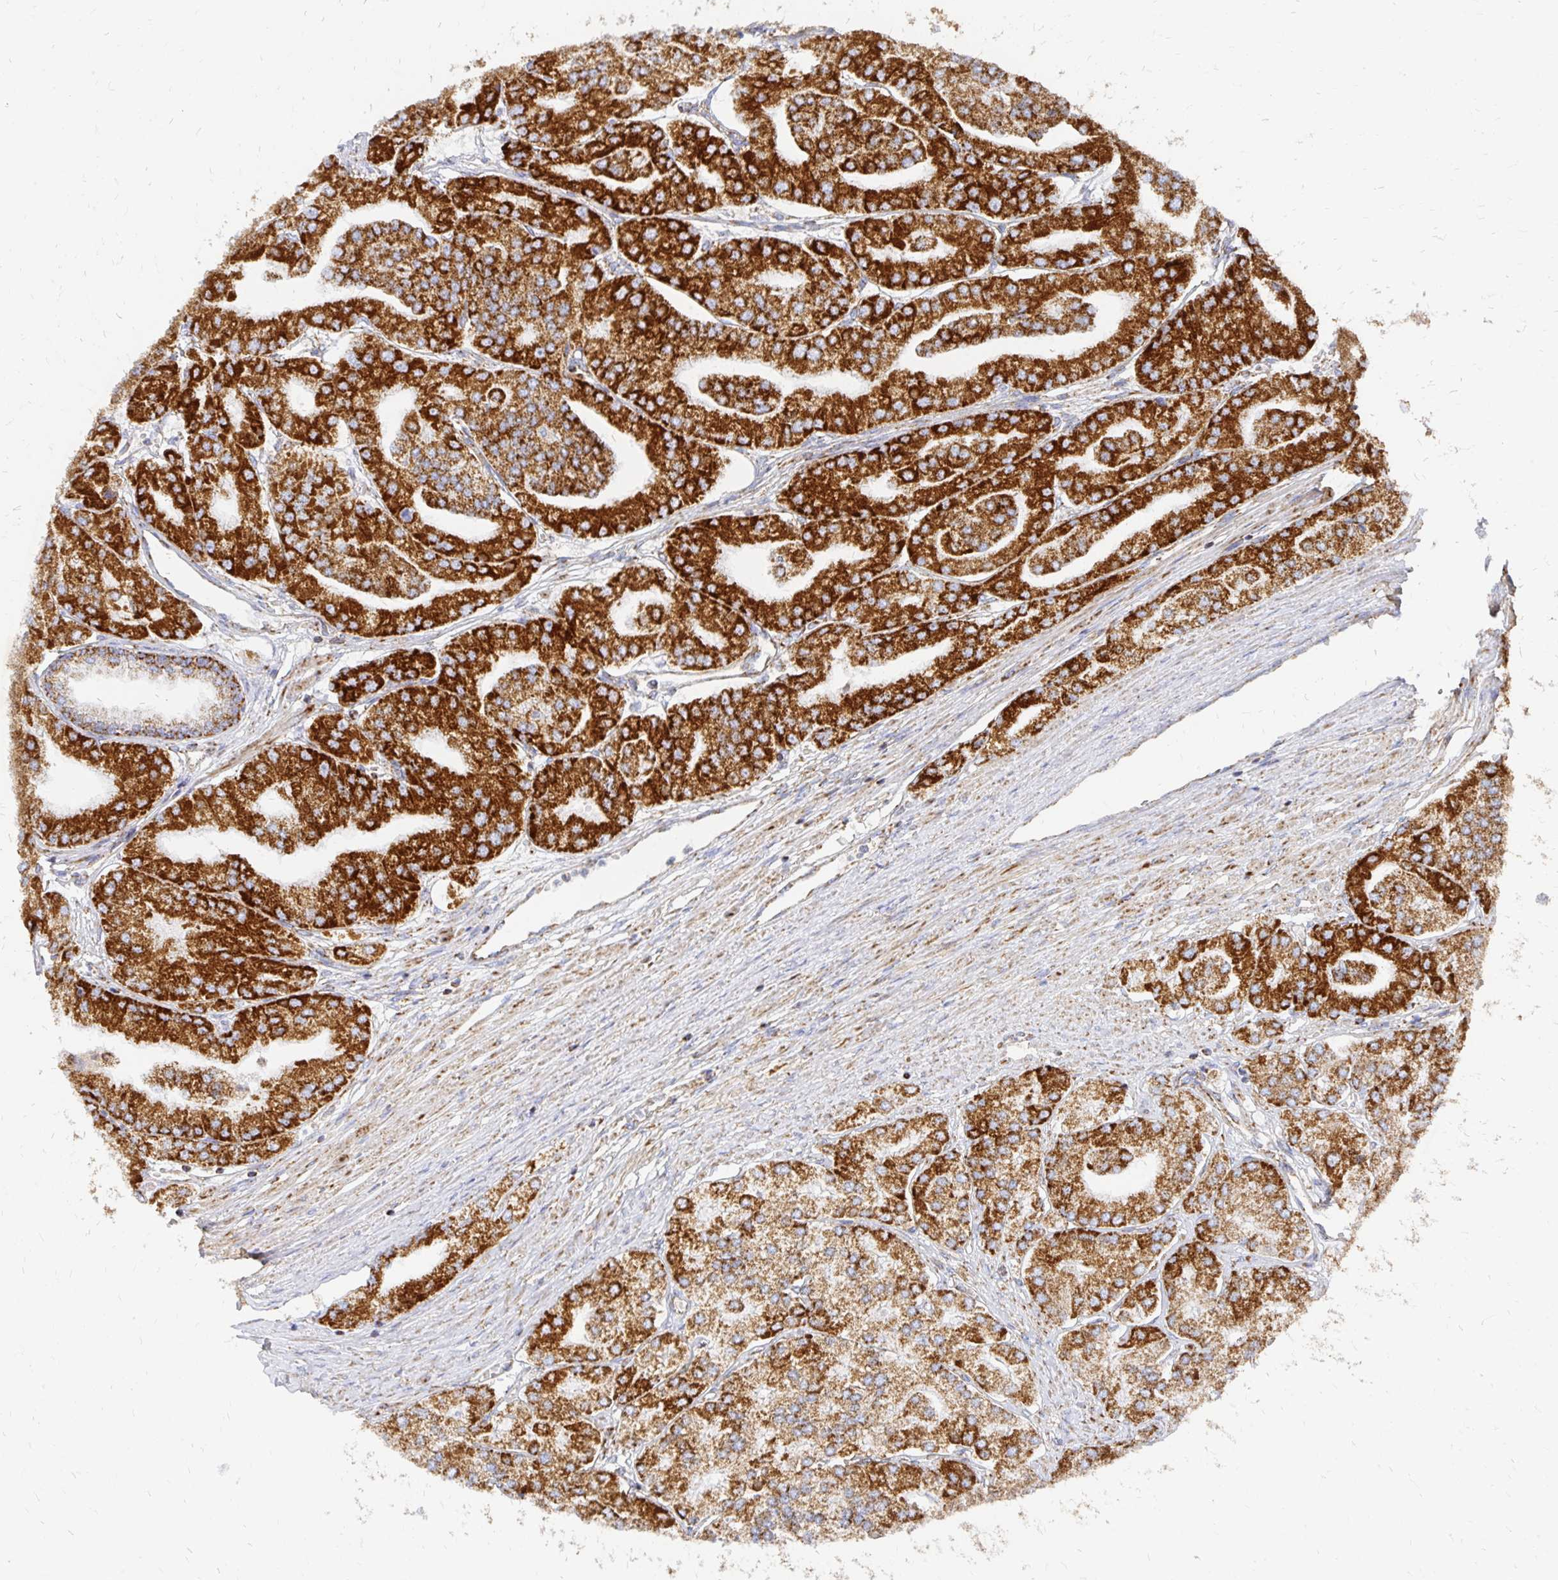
{"staining": {"intensity": "strong", "quantity": ">75%", "location": "cytoplasmic/membranous"}, "tissue": "prostate cancer", "cell_type": "Tumor cells", "image_type": "cancer", "snomed": [{"axis": "morphology", "description": "Adenocarcinoma, High grade"}, {"axis": "topography", "description": "Prostate"}], "caption": "Protein positivity by IHC demonstrates strong cytoplasmic/membranous positivity in approximately >75% of tumor cells in prostate adenocarcinoma (high-grade).", "gene": "STOML2", "patient": {"sex": "male", "age": 61}}